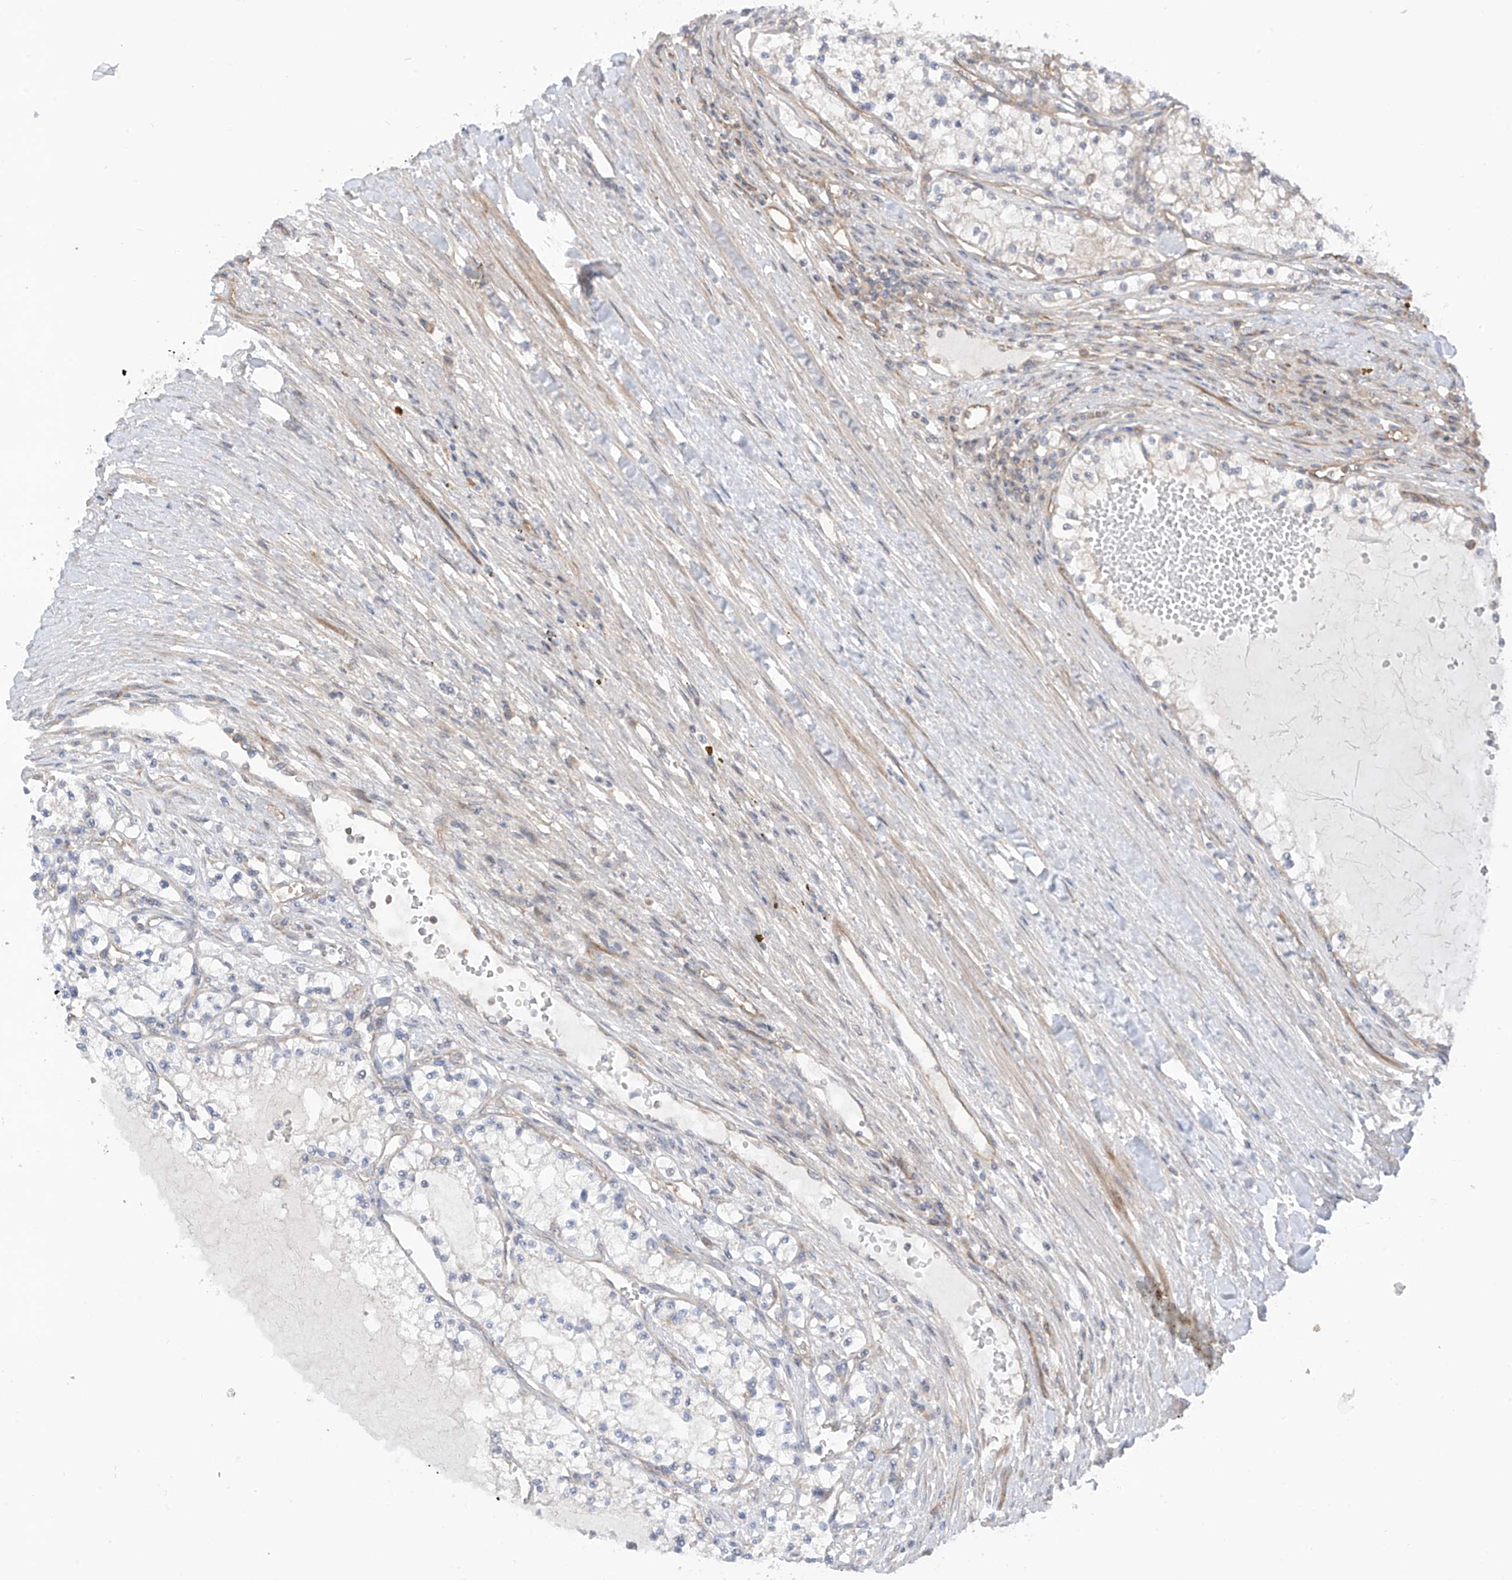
{"staining": {"intensity": "negative", "quantity": "none", "location": "none"}, "tissue": "renal cancer", "cell_type": "Tumor cells", "image_type": "cancer", "snomed": [{"axis": "morphology", "description": "Normal tissue, NOS"}, {"axis": "morphology", "description": "Adenocarcinoma, NOS"}, {"axis": "topography", "description": "Kidney"}], "caption": "This micrograph is of renal cancer stained with IHC to label a protein in brown with the nuclei are counter-stained blue. There is no positivity in tumor cells.", "gene": "REPS1", "patient": {"sex": "male", "age": 68}}